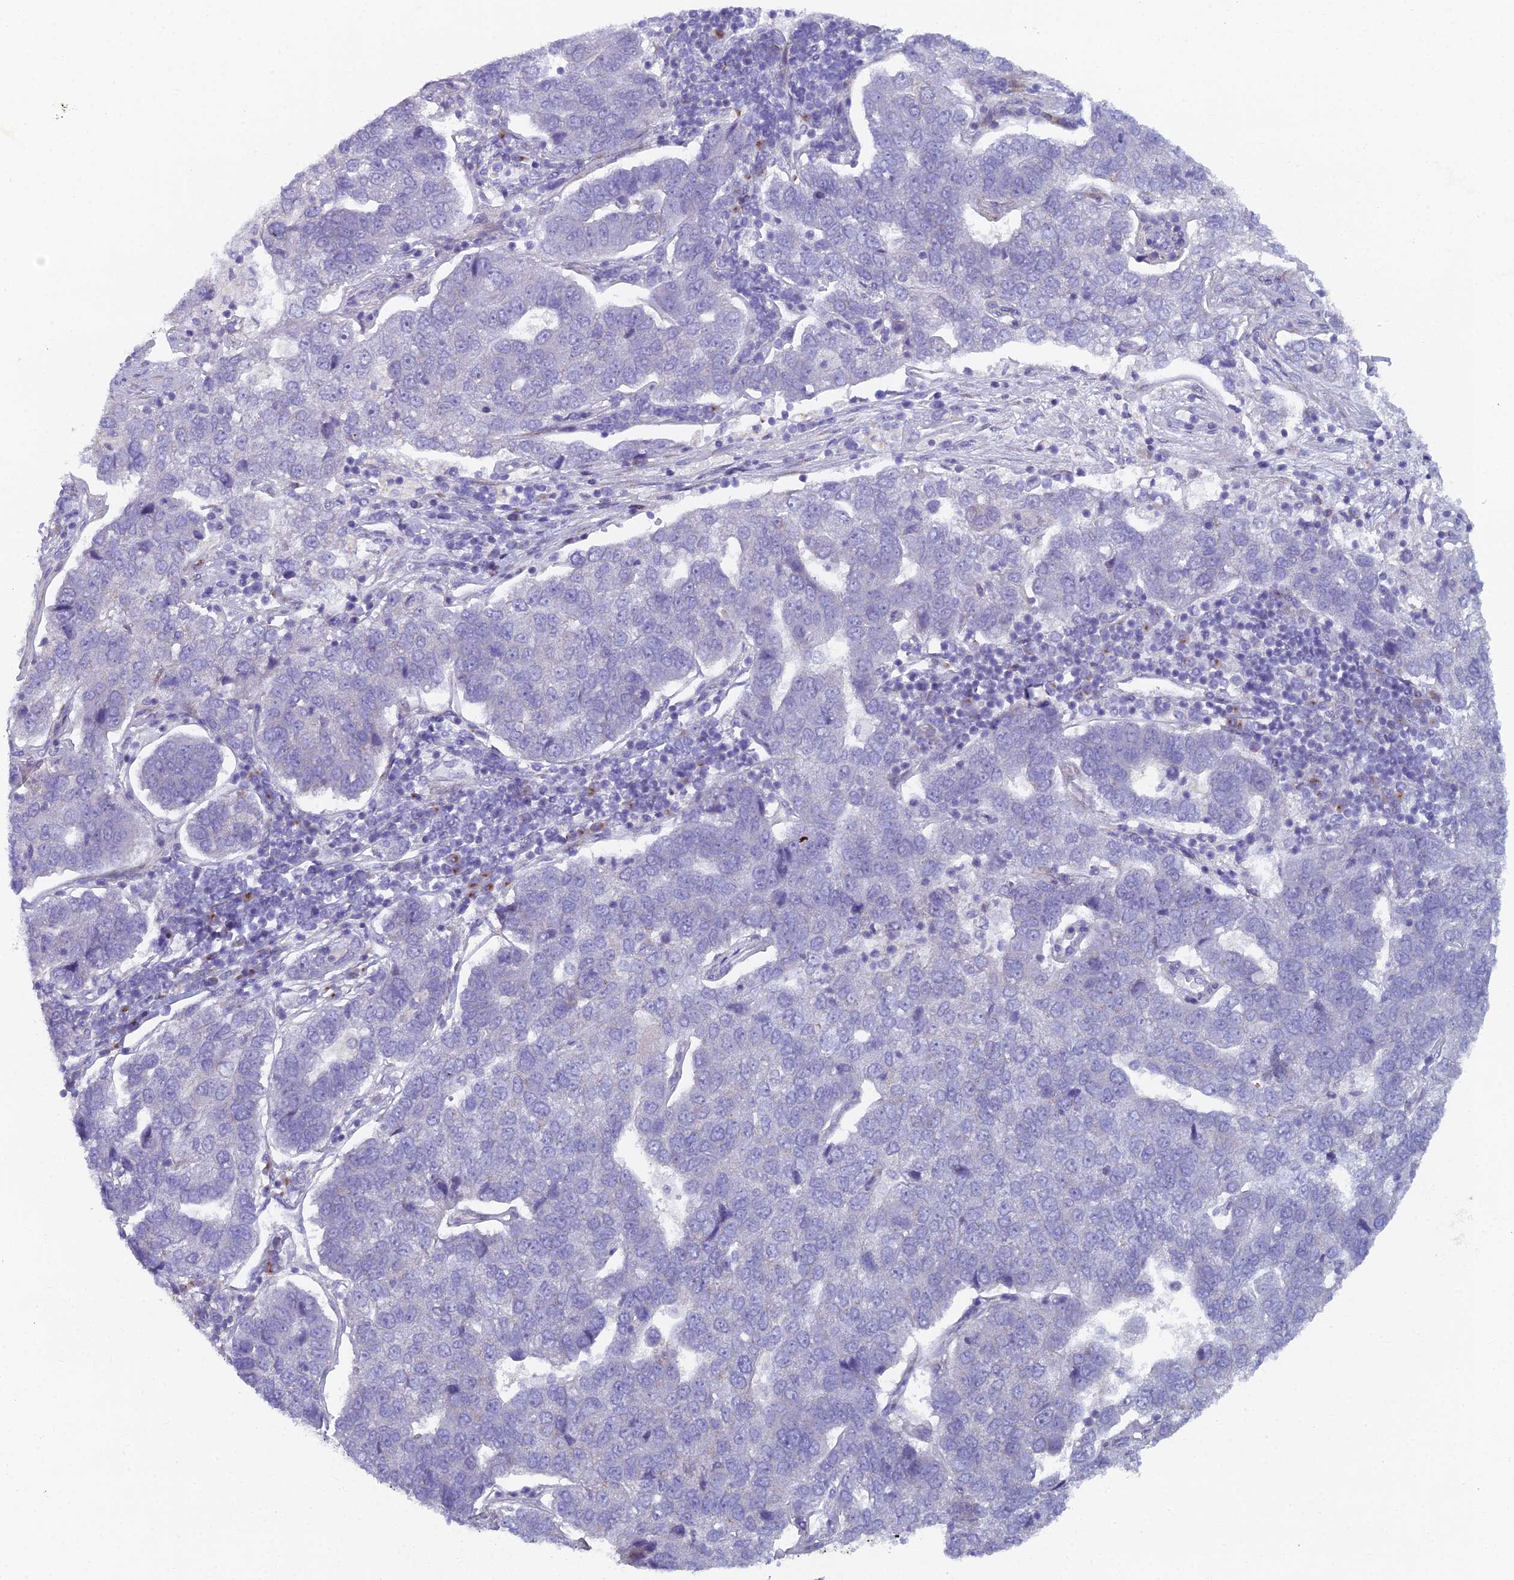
{"staining": {"intensity": "negative", "quantity": "none", "location": "none"}, "tissue": "pancreatic cancer", "cell_type": "Tumor cells", "image_type": "cancer", "snomed": [{"axis": "morphology", "description": "Adenocarcinoma, NOS"}, {"axis": "topography", "description": "Pancreas"}], "caption": "Immunohistochemistry of human pancreatic adenocarcinoma demonstrates no expression in tumor cells.", "gene": "B9D2", "patient": {"sex": "female", "age": 61}}